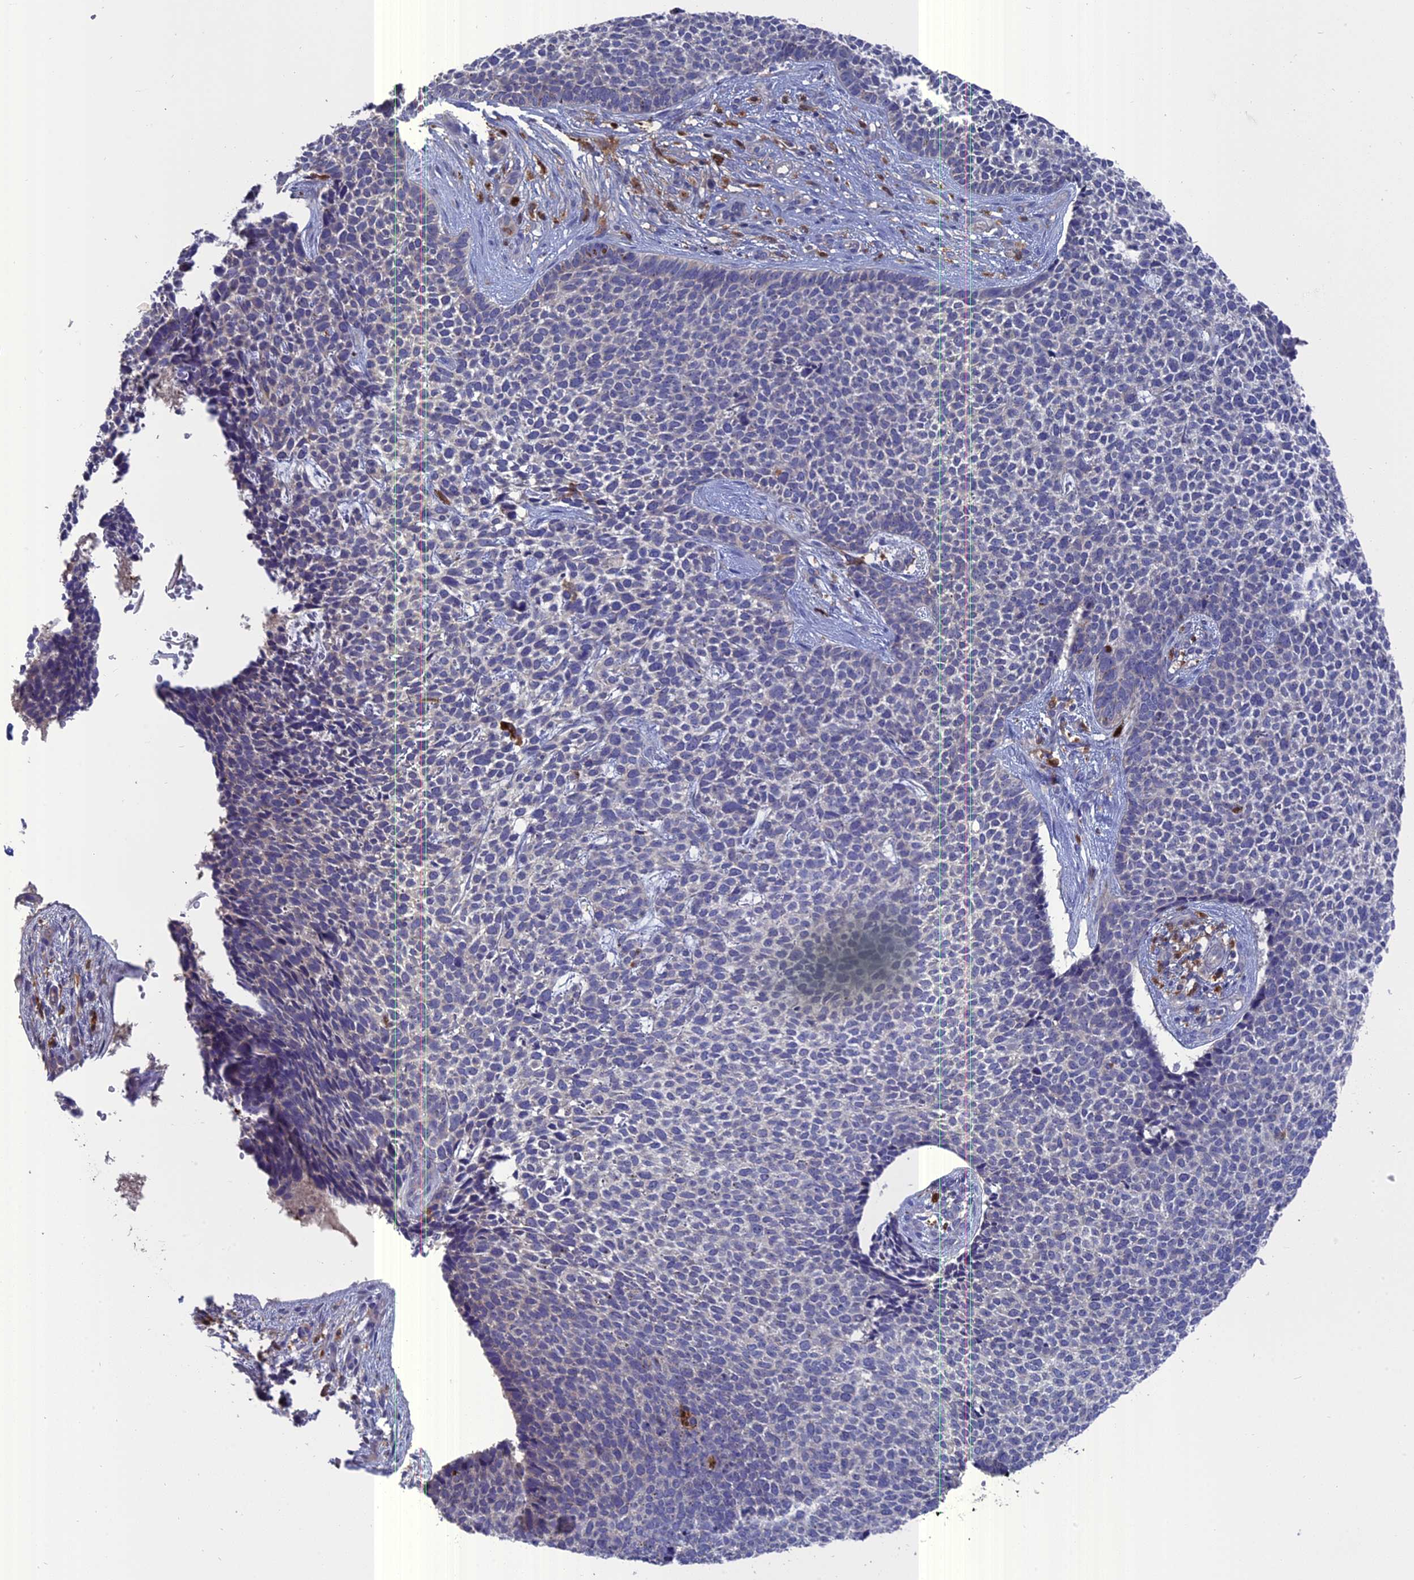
{"staining": {"intensity": "negative", "quantity": "none", "location": "none"}, "tissue": "skin cancer", "cell_type": "Tumor cells", "image_type": "cancer", "snomed": [{"axis": "morphology", "description": "Basal cell carcinoma"}, {"axis": "topography", "description": "Skin"}], "caption": "Immunohistochemistry image of neoplastic tissue: basal cell carcinoma (skin) stained with DAB demonstrates no significant protein staining in tumor cells.", "gene": "NCF4", "patient": {"sex": "female", "age": 84}}